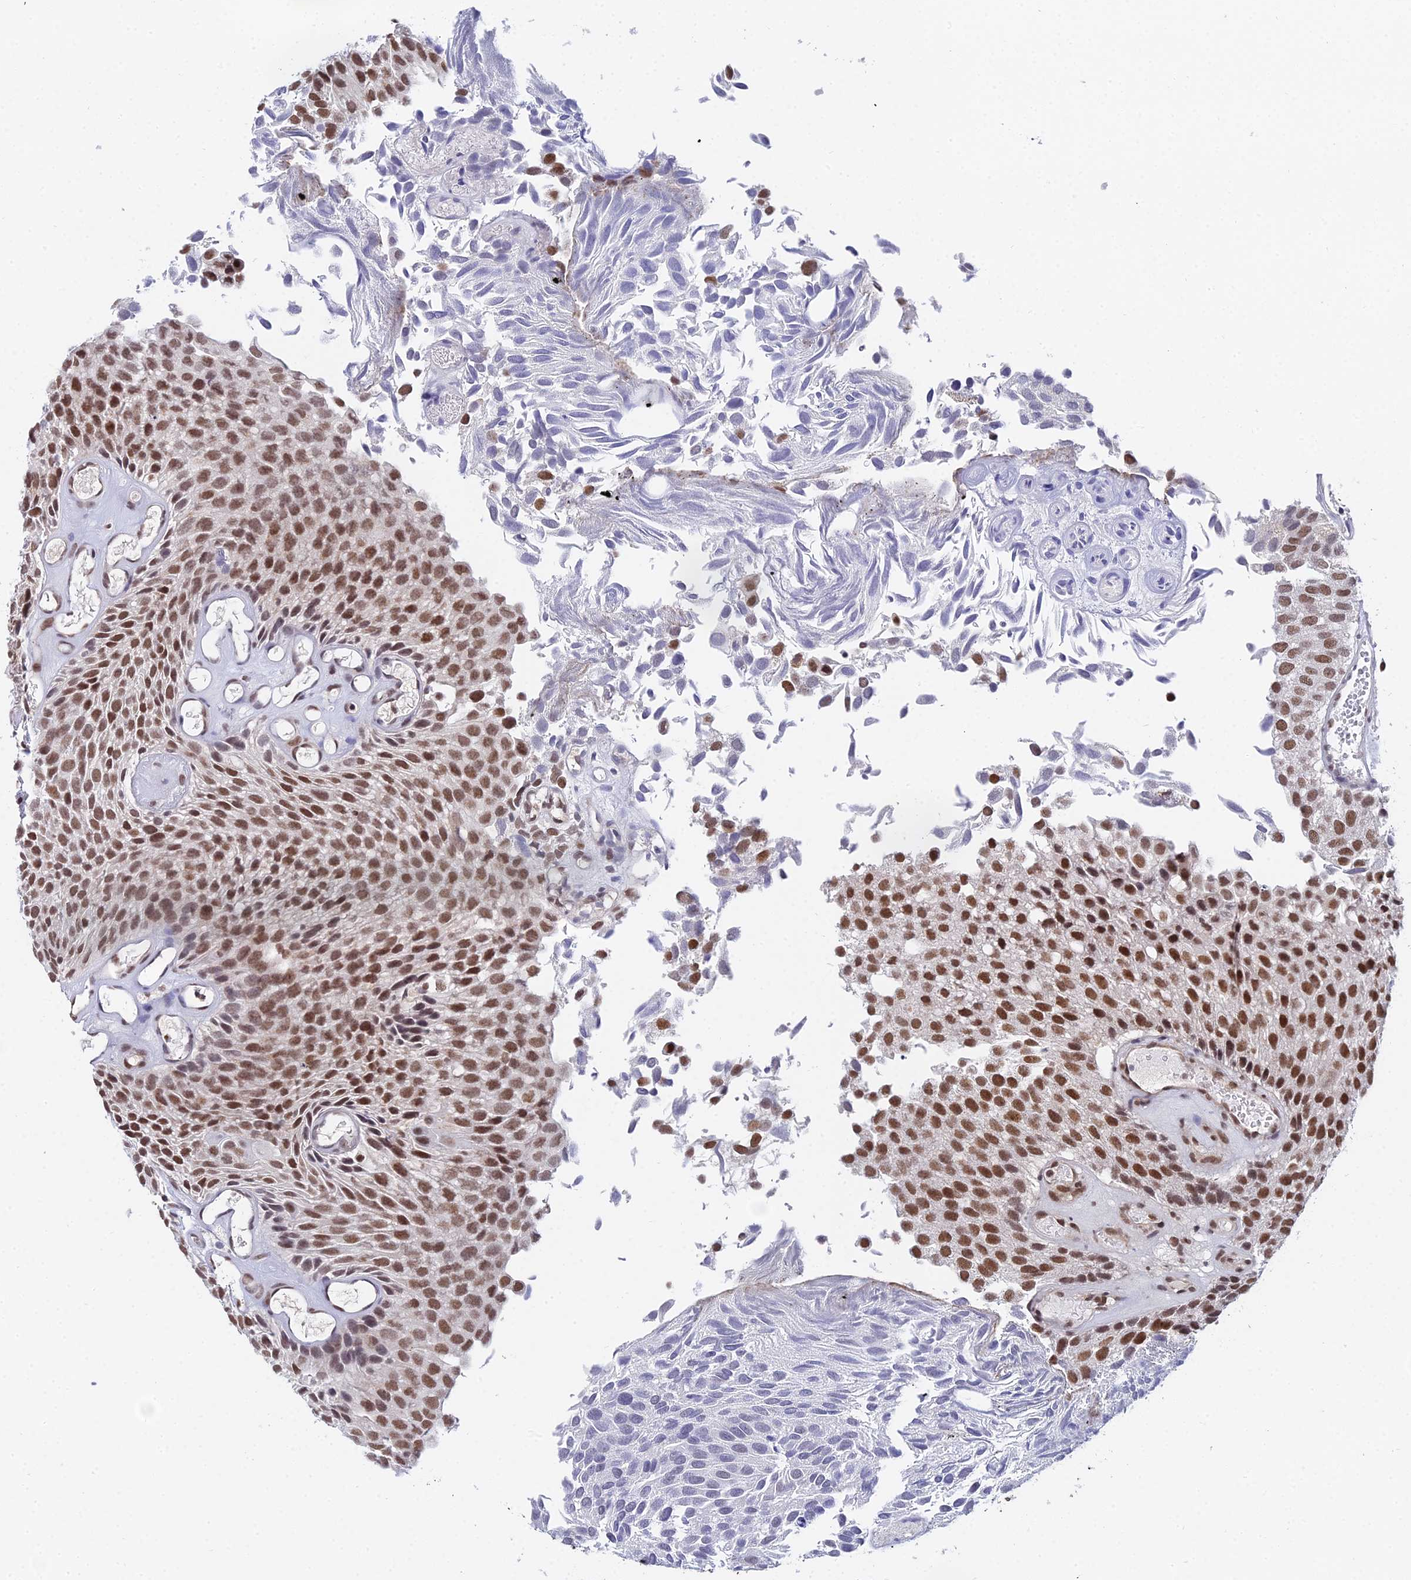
{"staining": {"intensity": "strong", "quantity": ">75%", "location": "nuclear"}, "tissue": "urothelial cancer", "cell_type": "Tumor cells", "image_type": "cancer", "snomed": [{"axis": "morphology", "description": "Urothelial carcinoma, Low grade"}, {"axis": "topography", "description": "Urinary bladder"}], "caption": "Strong nuclear staining for a protein is seen in about >75% of tumor cells of low-grade urothelial carcinoma using IHC.", "gene": "EXOSC3", "patient": {"sex": "male", "age": 89}}